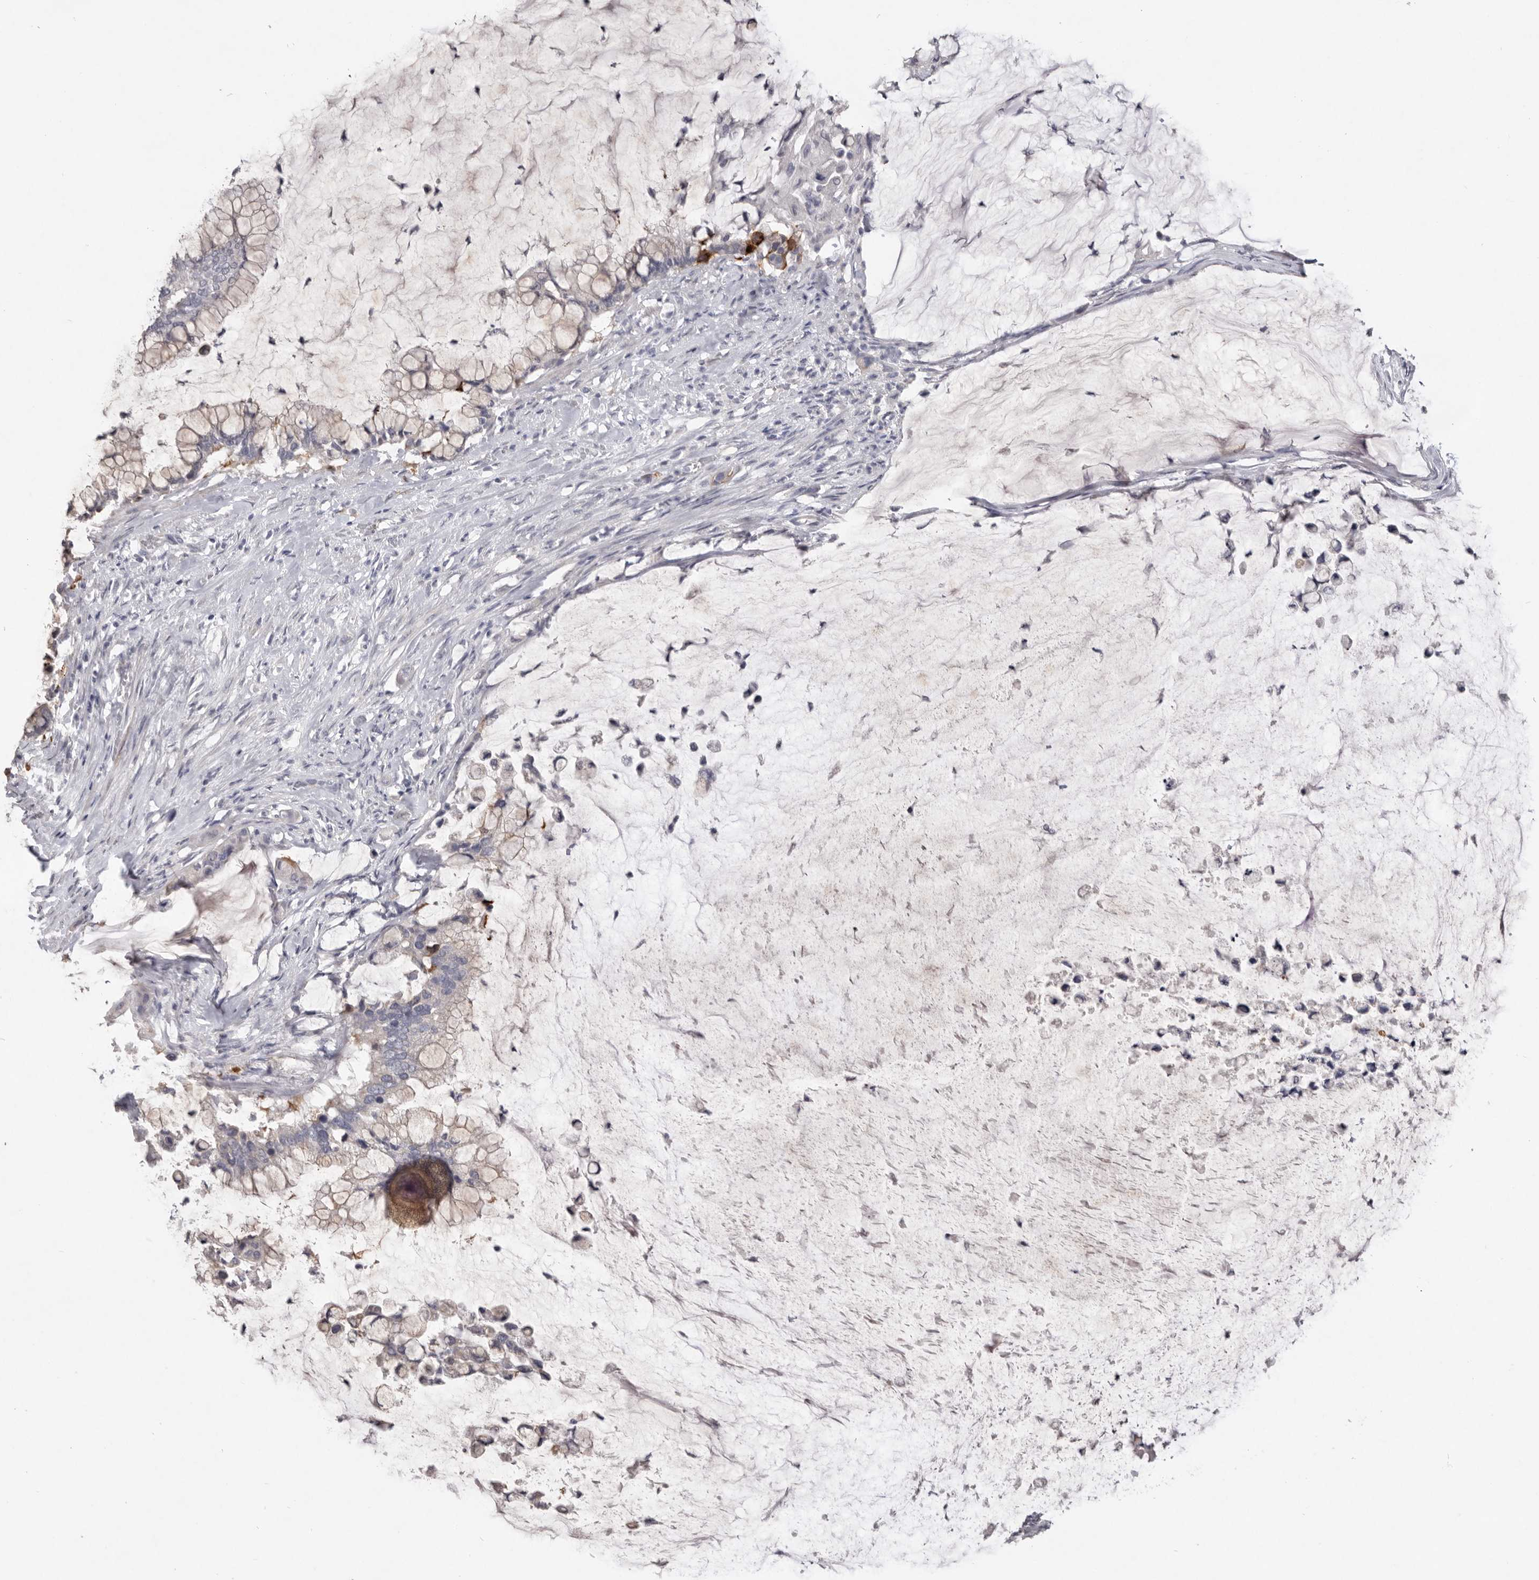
{"staining": {"intensity": "negative", "quantity": "none", "location": "none"}, "tissue": "pancreatic cancer", "cell_type": "Tumor cells", "image_type": "cancer", "snomed": [{"axis": "morphology", "description": "Adenocarcinoma, NOS"}, {"axis": "topography", "description": "Pancreas"}], "caption": "Immunohistochemical staining of pancreatic cancer (adenocarcinoma) exhibits no significant positivity in tumor cells.", "gene": "ZYG11B", "patient": {"sex": "male", "age": 41}}